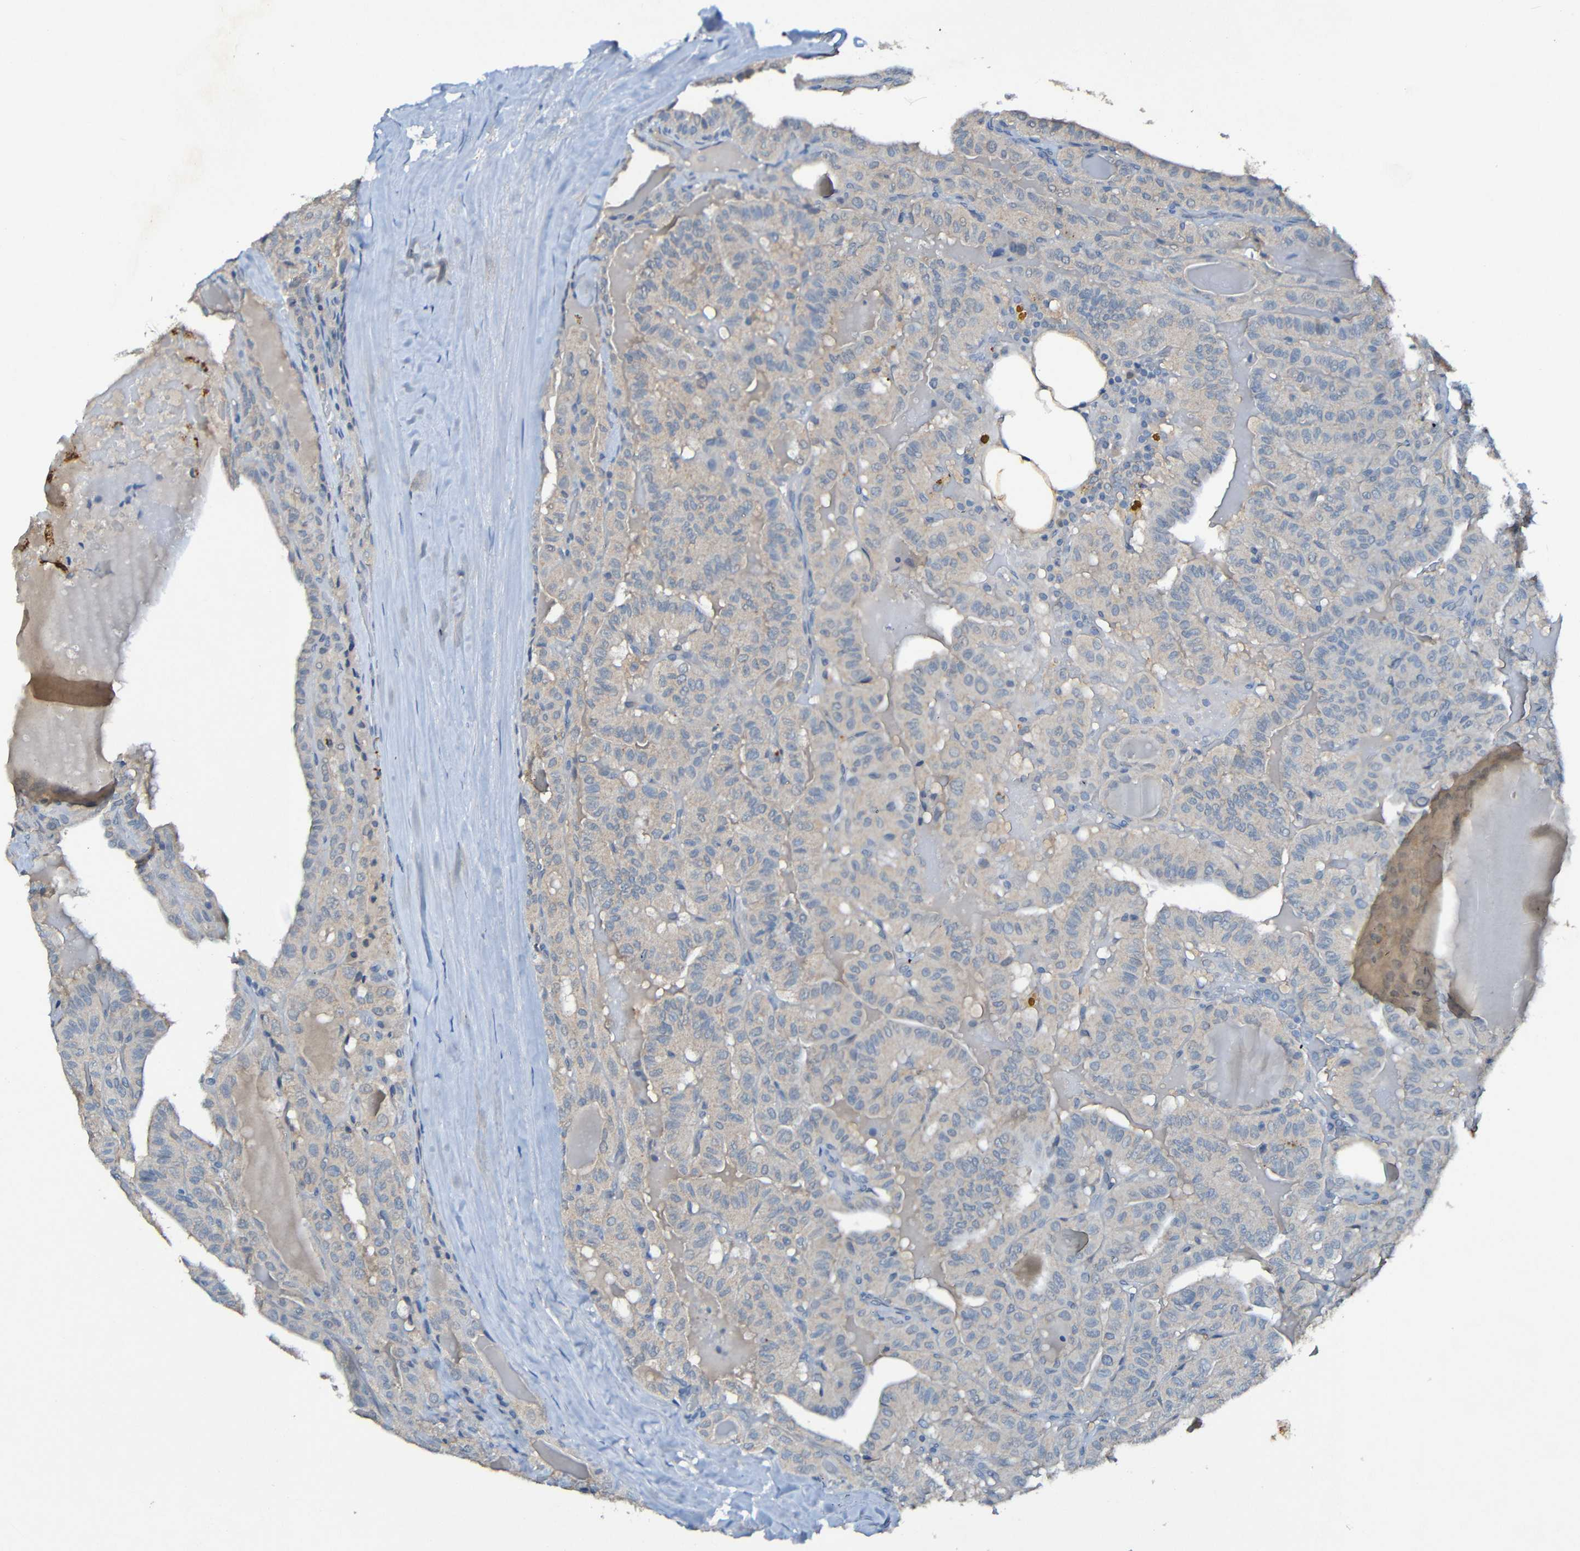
{"staining": {"intensity": "weak", "quantity": ">75%", "location": "cytoplasmic/membranous"}, "tissue": "head and neck cancer", "cell_type": "Tumor cells", "image_type": "cancer", "snomed": [{"axis": "morphology", "description": "Squamous cell carcinoma, NOS"}, {"axis": "topography", "description": "Oral tissue"}, {"axis": "topography", "description": "Head-Neck"}], "caption": "Weak cytoplasmic/membranous positivity is appreciated in approximately >75% of tumor cells in squamous cell carcinoma (head and neck). (Brightfield microscopy of DAB IHC at high magnification).", "gene": "LRRC70", "patient": {"sex": "female", "age": 50}}